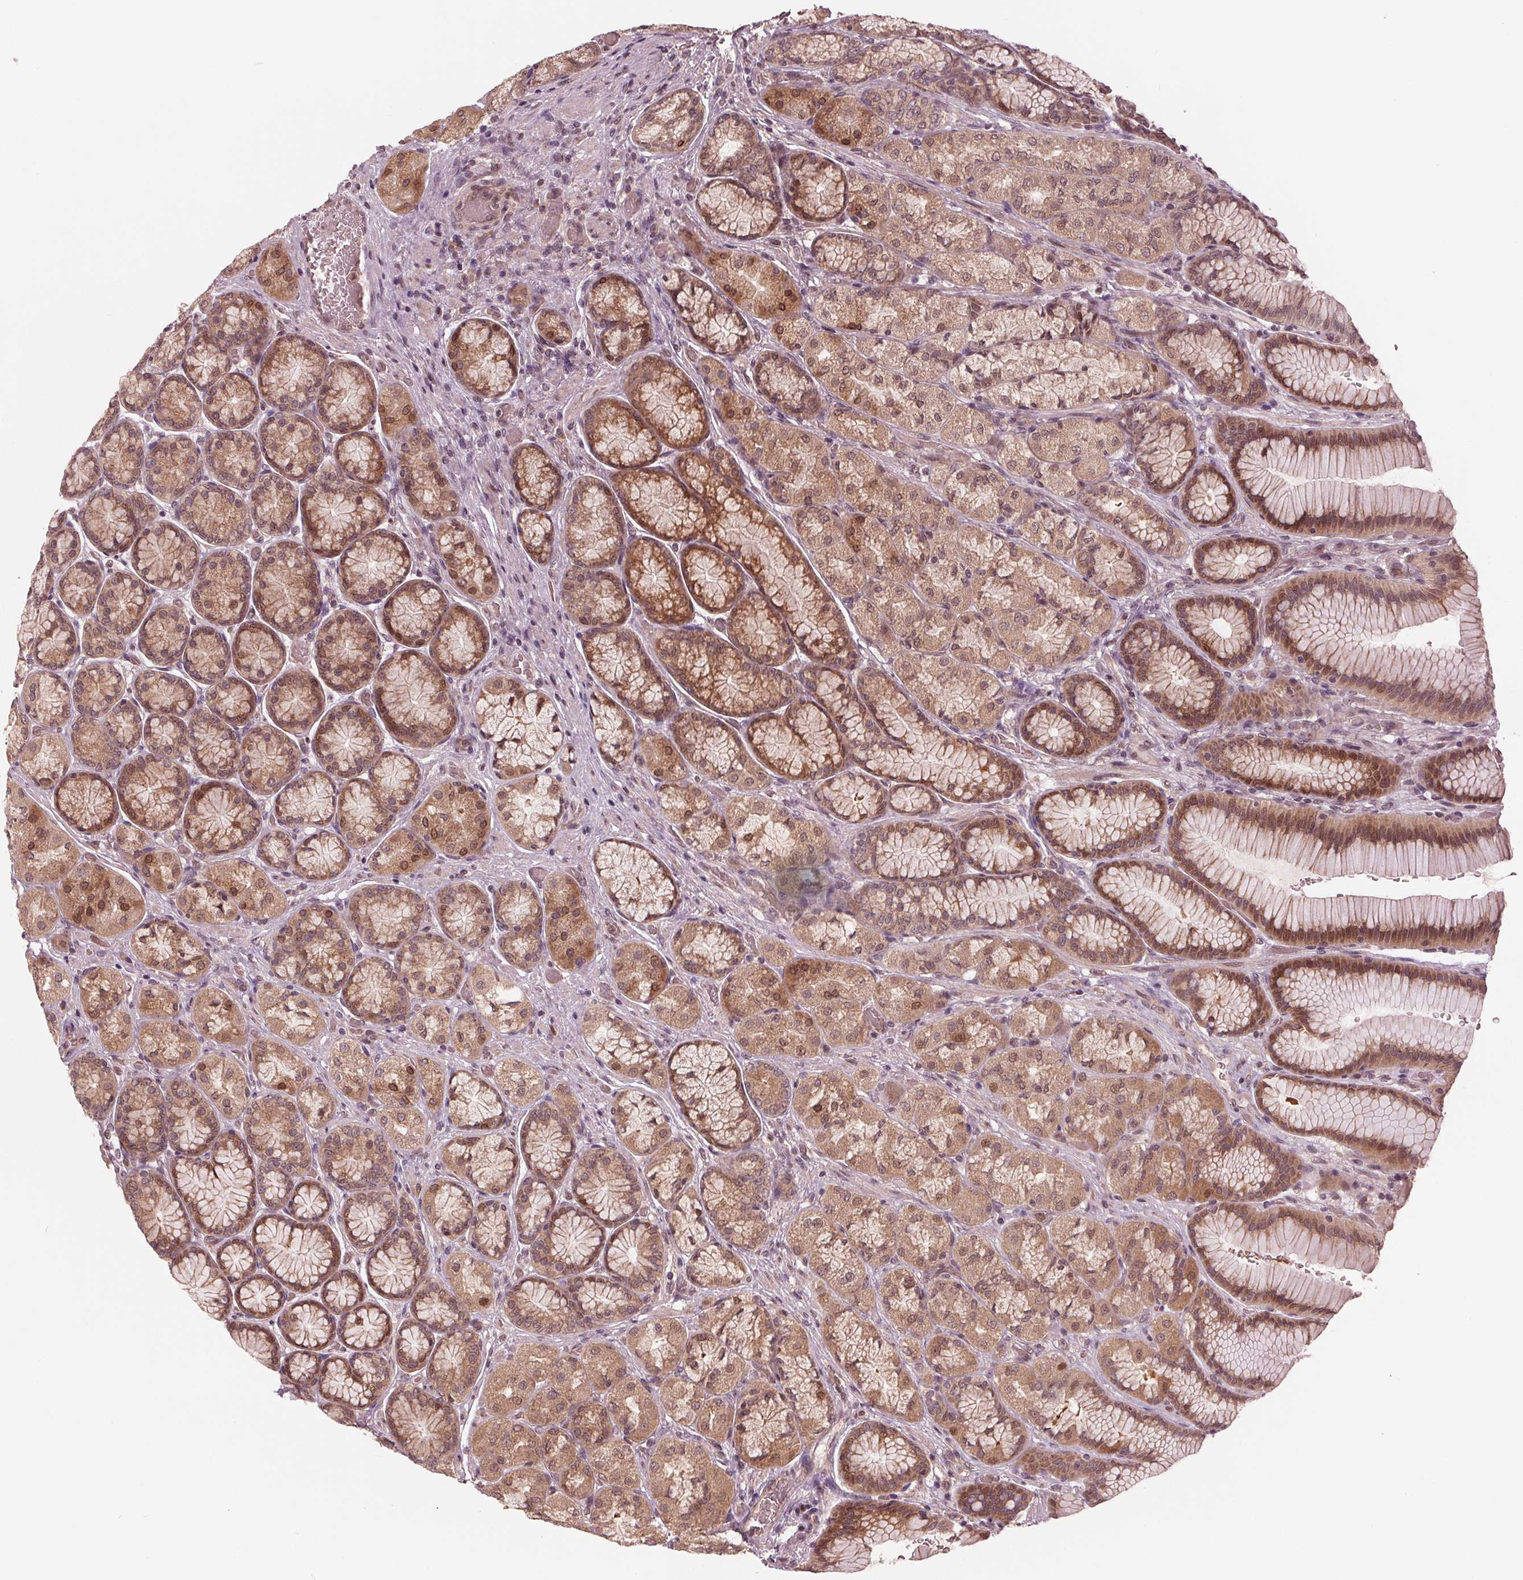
{"staining": {"intensity": "moderate", "quantity": ">75%", "location": "cytoplasmic/membranous,nuclear"}, "tissue": "stomach", "cell_type": "Glandular cells", "image_type": "normal", "snomed": [{"axis": "morphology", "description": "Normal tissue, NOS"}, {"axis": "morphology", "description": "Adenocarcinoma, NOS"}, {"axis": "morphology", "description": "Adenocarcinoma, High grade"}, {"axis": "topography", "description": "Stomach, upper"}, {"axis": "topography", "description": "Stomach"}], "caption": "Immunohistochemical staining of normal stomach shows moderate cytoplasmic/membranous,nuclear protein staining in about >75% of glandular cells.", "gene": "ZNF471", "patient": {"sex": "female", "age": 65}}